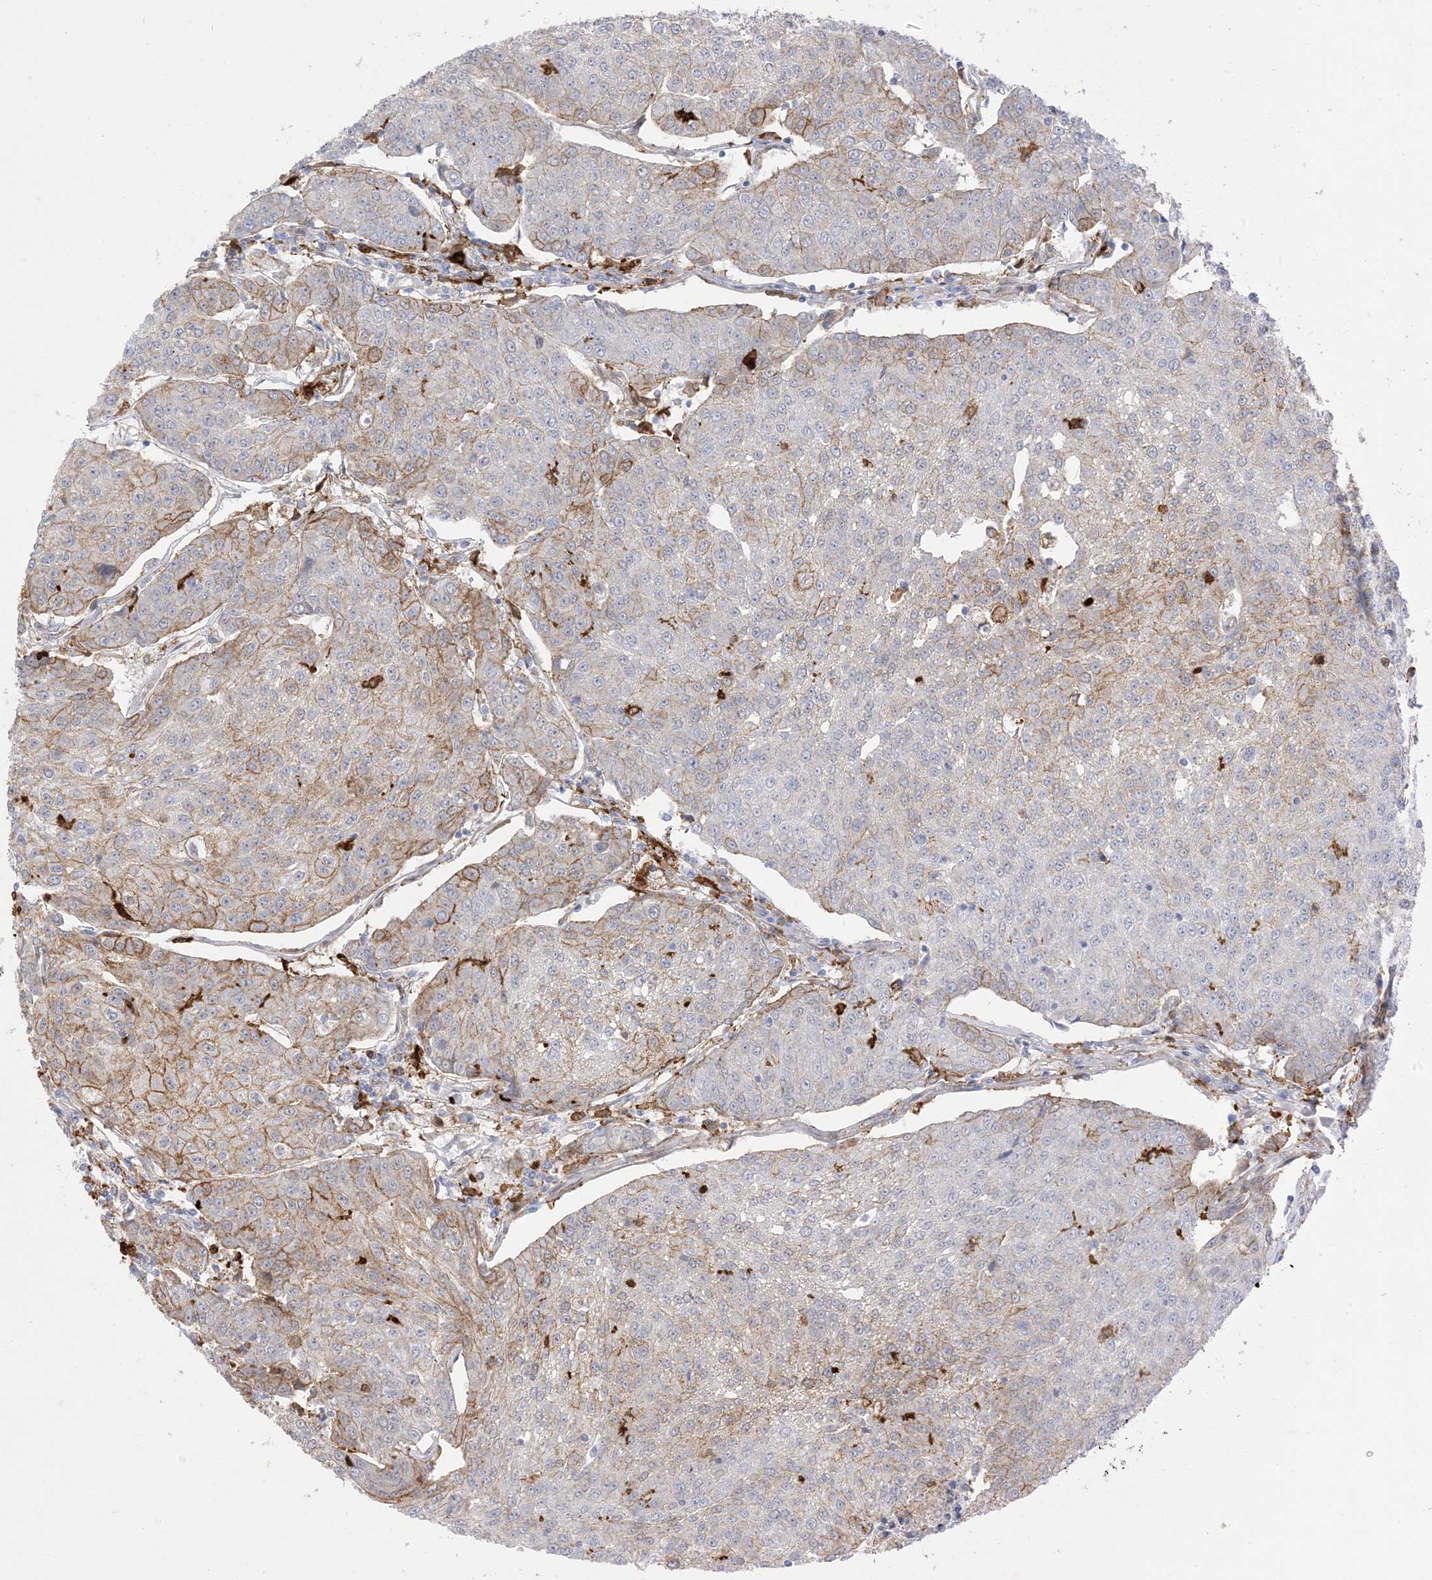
{"staining": {"intensity": "moderate", "quantity": "<25%", "location": "cytoplasmic/membranous"}, "tissue": "urothelial cancer", "cell_type": "Tumor cells", "image_type": "cancer", "snomed": [{"axis": "morphology", "description": "Urothelial carcinoma, High grade"}, {"axis": "topography", "description": "Urinary bladder"}], "caption": "Protein staining exhibits moderate cytoplasmic/membranous positivity in approximately <25% of tumor cells in urothelial cancer. Immunohistochemistry (ihc) stains the protein of interest in brown and the nuclei are stained blue.", "gene": "GSN", "patient": {"sex": "female", "age": 85}}